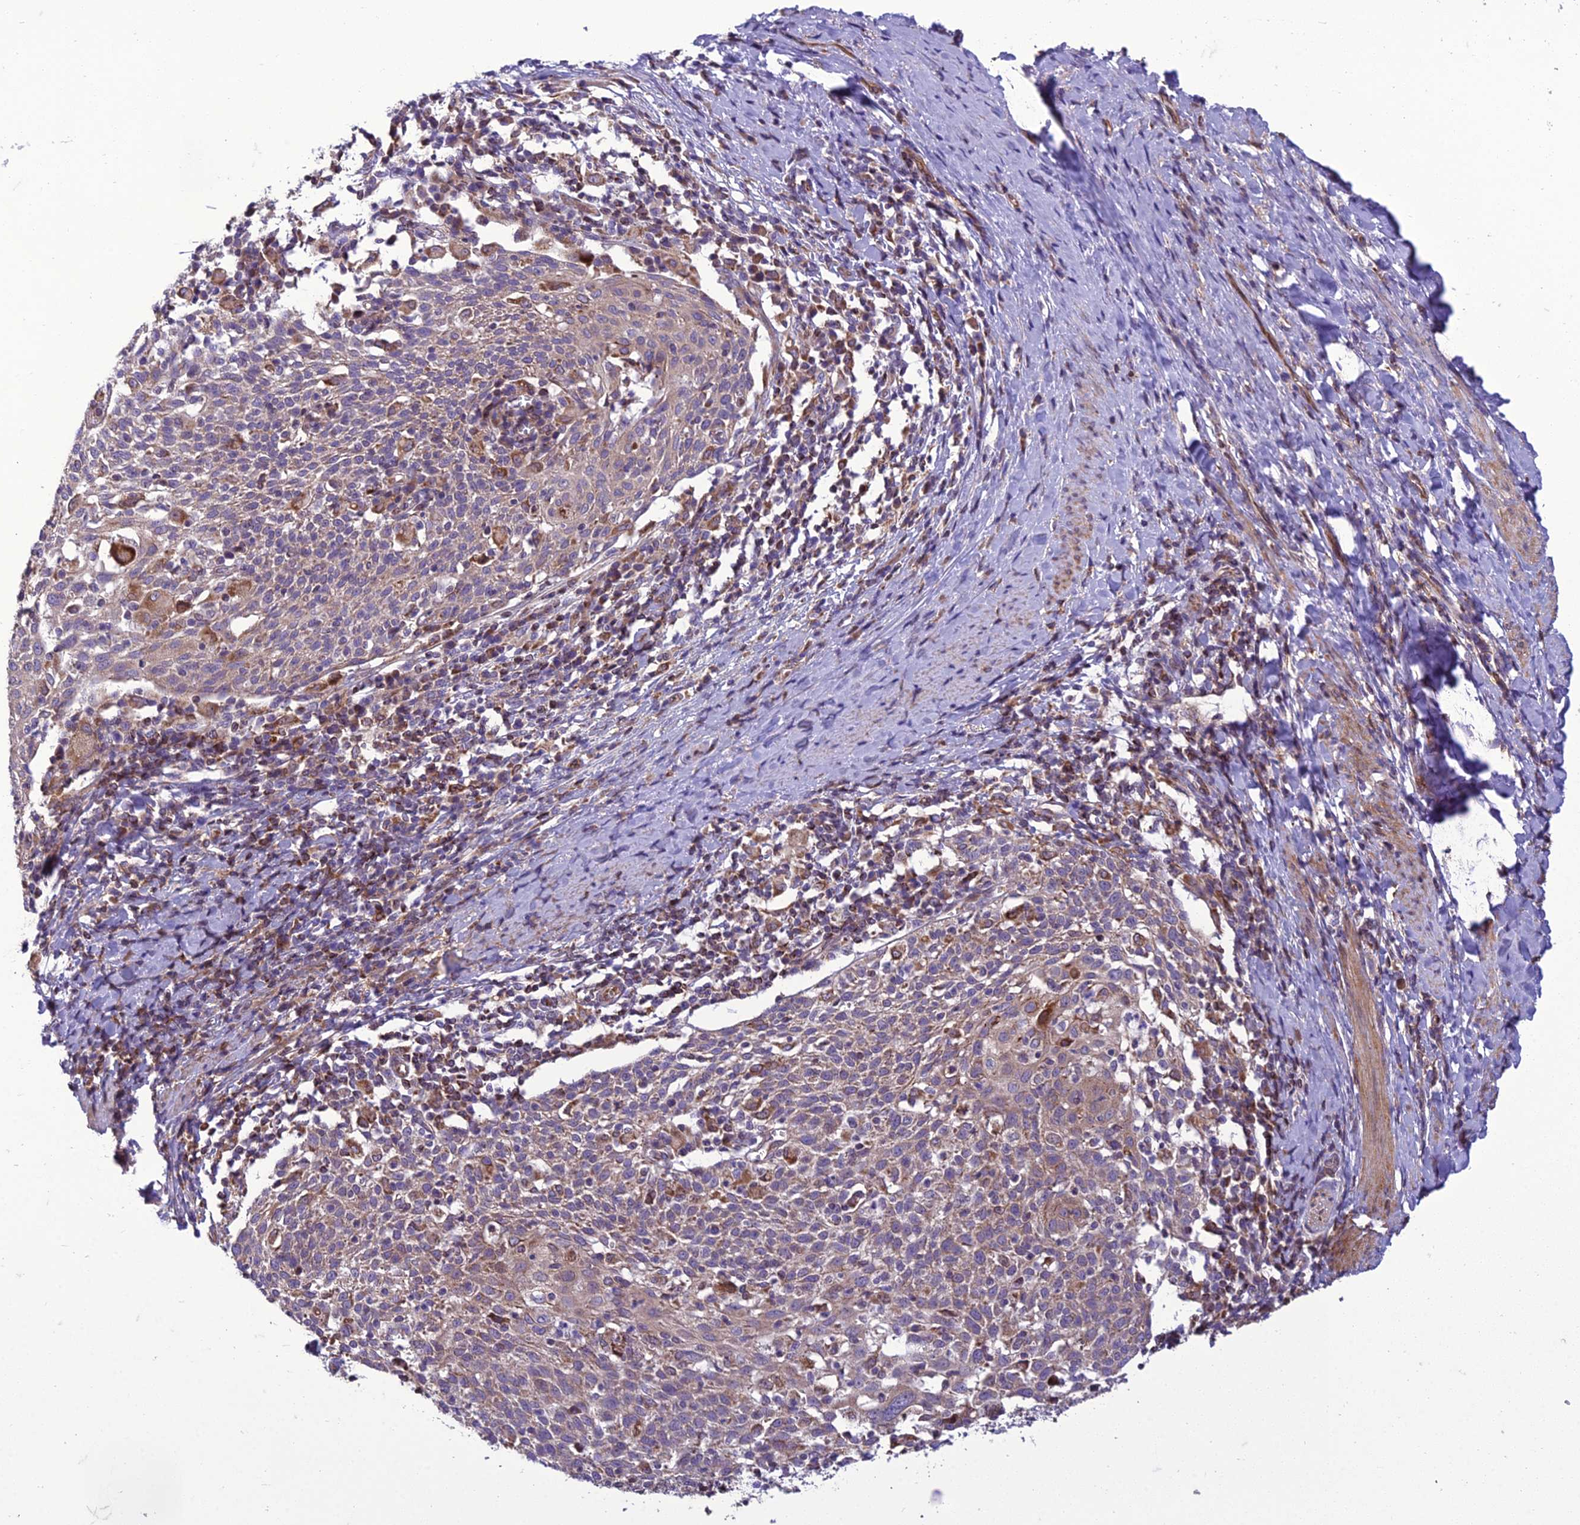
{"staining": {"intensity": "weak", "quantity": "25%-75%", "location": "cytoplasmic/membranous"}, "tissue": "cervical cancer", "cell_type": "Tumor cells", "image_type": "cancer", "snomed": [{"axis": "morphology", "description": "Squamous cell carcinoma, NOS"}, {"axis": "topography", "description": "Cervix"}], "caption": "Immunohistochemistry (IHC) micrograph of squamous cell carcinoma (cervical) stained for a protein (brown), which exhibits low levels of weak cytoplasmic/membranous expression in approximately 25%-75% of tumor cells.", "gene": "GIMAP1", "patient": {"sex": "female", "age": 52}}